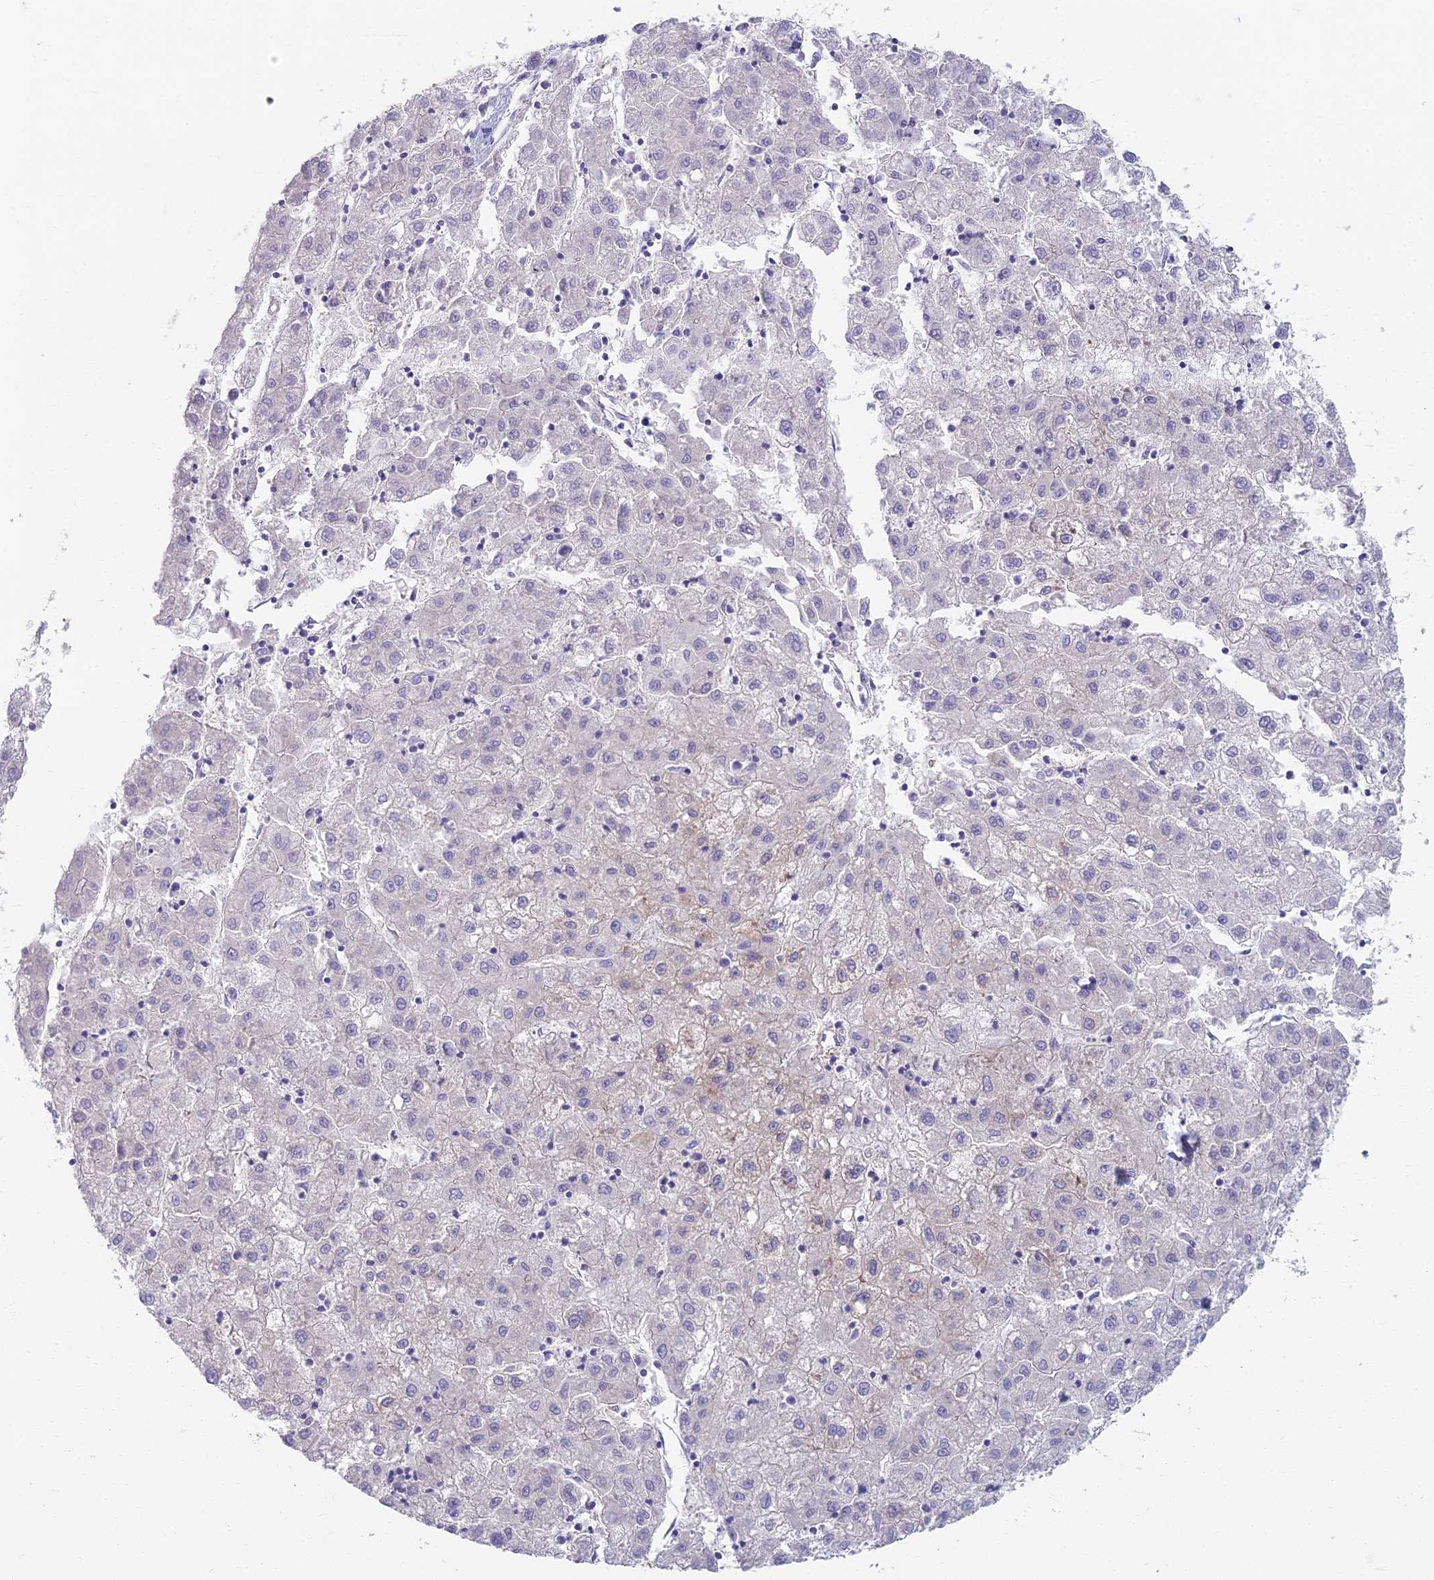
{"staining": {"intensity": "negative", "quantity": "none", "location": "none"}, "tissue": "liver cancer", "cell_type": "Tumor cells", "image_type": "cancer", "snomed": [{"axis": "morphology", "description": "Carcinoma, Hepatocellular, NOS"}, {"axis": "topography", "description": "Liver"}], "caption": "DAB (3,3'-diaminobenzidine) immunohistochemical staining of hepatocellular carcinoma (liver) displays no significant positivity in tumor cells.", "gene": "RBSN", "patient": {"sex": "male", "age": 72}}